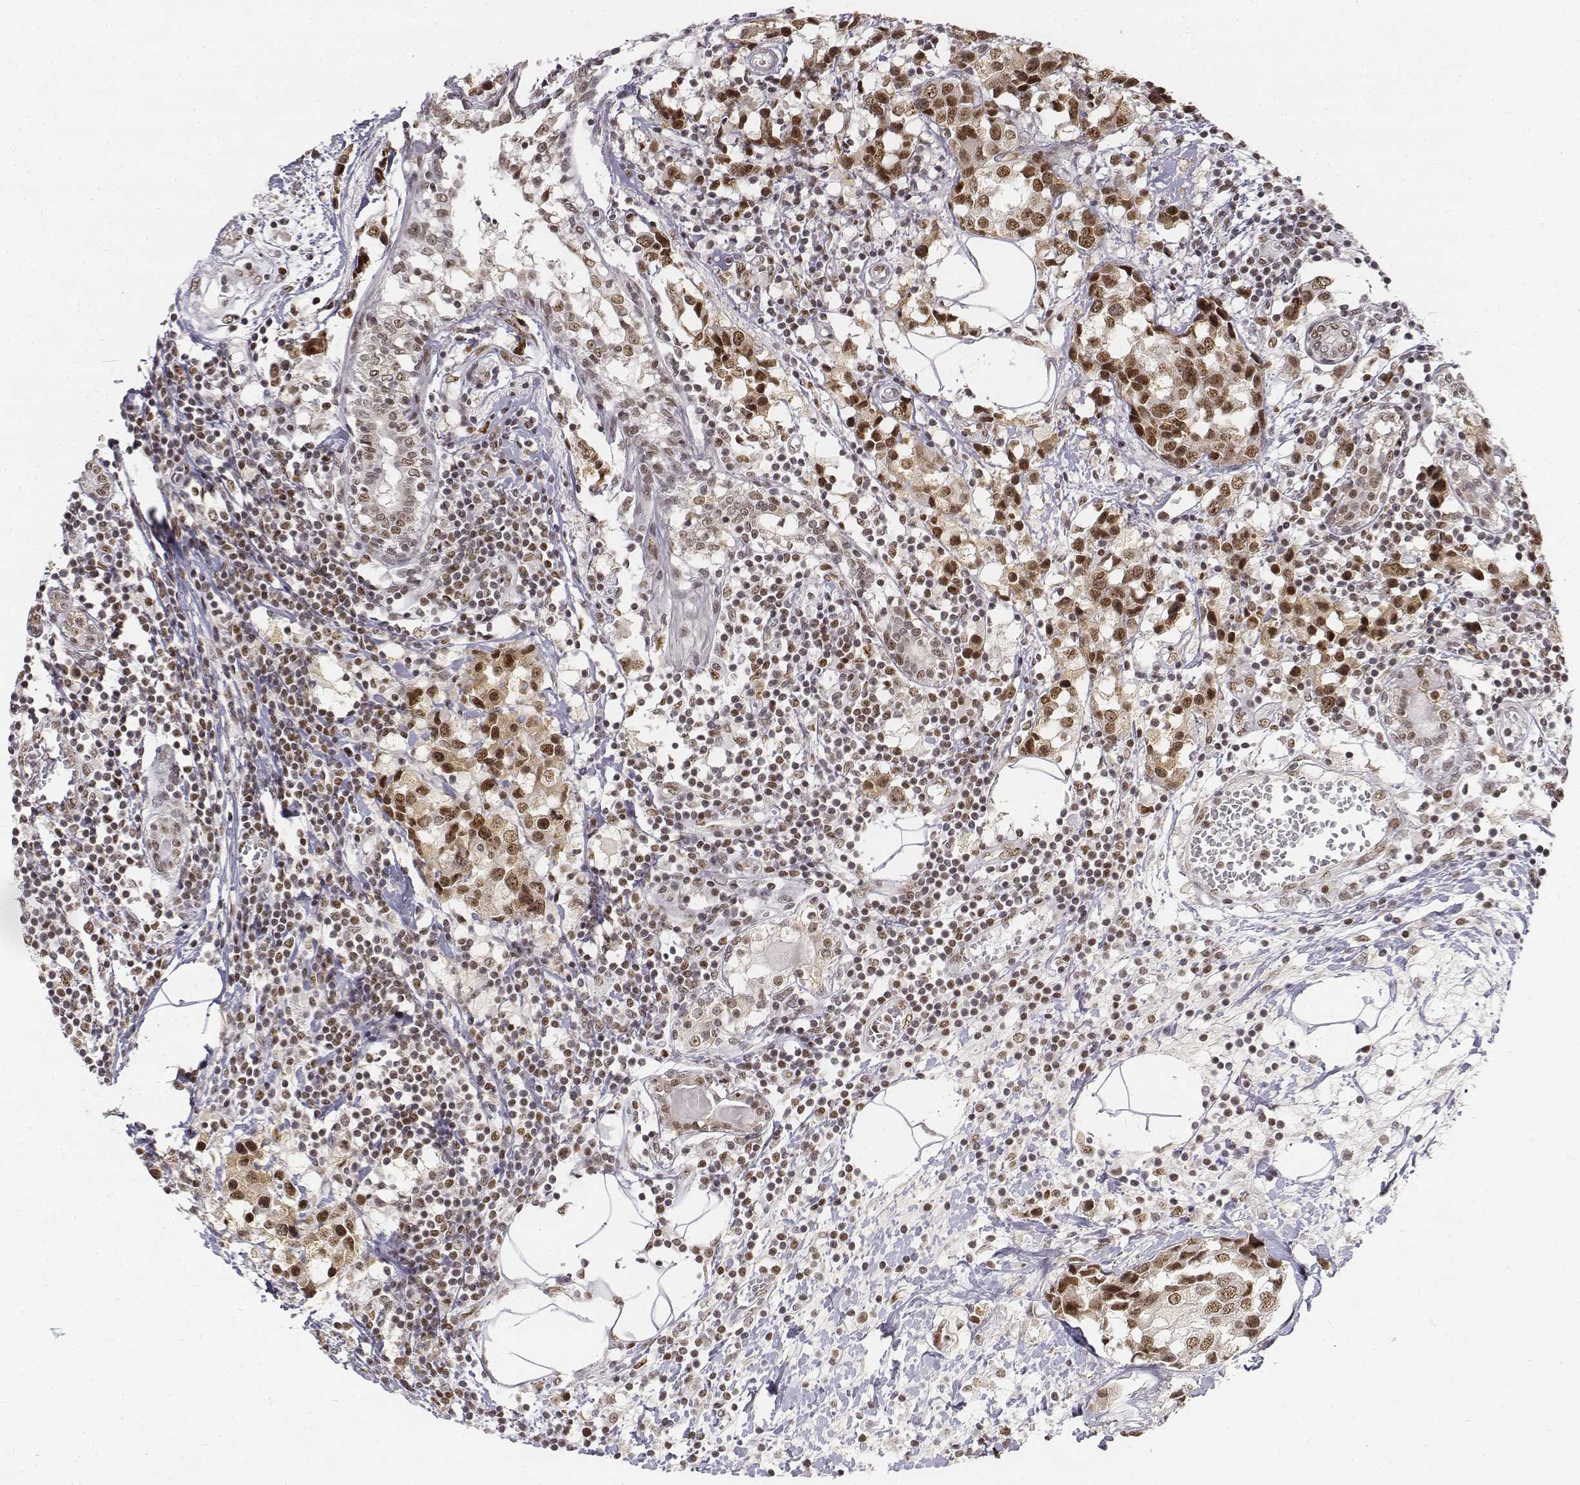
{"staining": {"intensity": "strong", "quantity": "<25%", "location": "nuclear"}, "tissue": "breast cancer", "cell_type": "Tumor cells", "image_type": "cancer", "snomed": [{"axis": "morphology", "description": "Lobular carcinoma"}, {"axis": "topography", "description": "Breast"}], "caption": "Immunohistochemistry (IHC) of lobular carcinoma (breast) exhibits medium levels of strong nuclear positivity in about <25% of tumor cells.", "gene": "PHF6", "patient": {"sex": "female", "age": 59}}